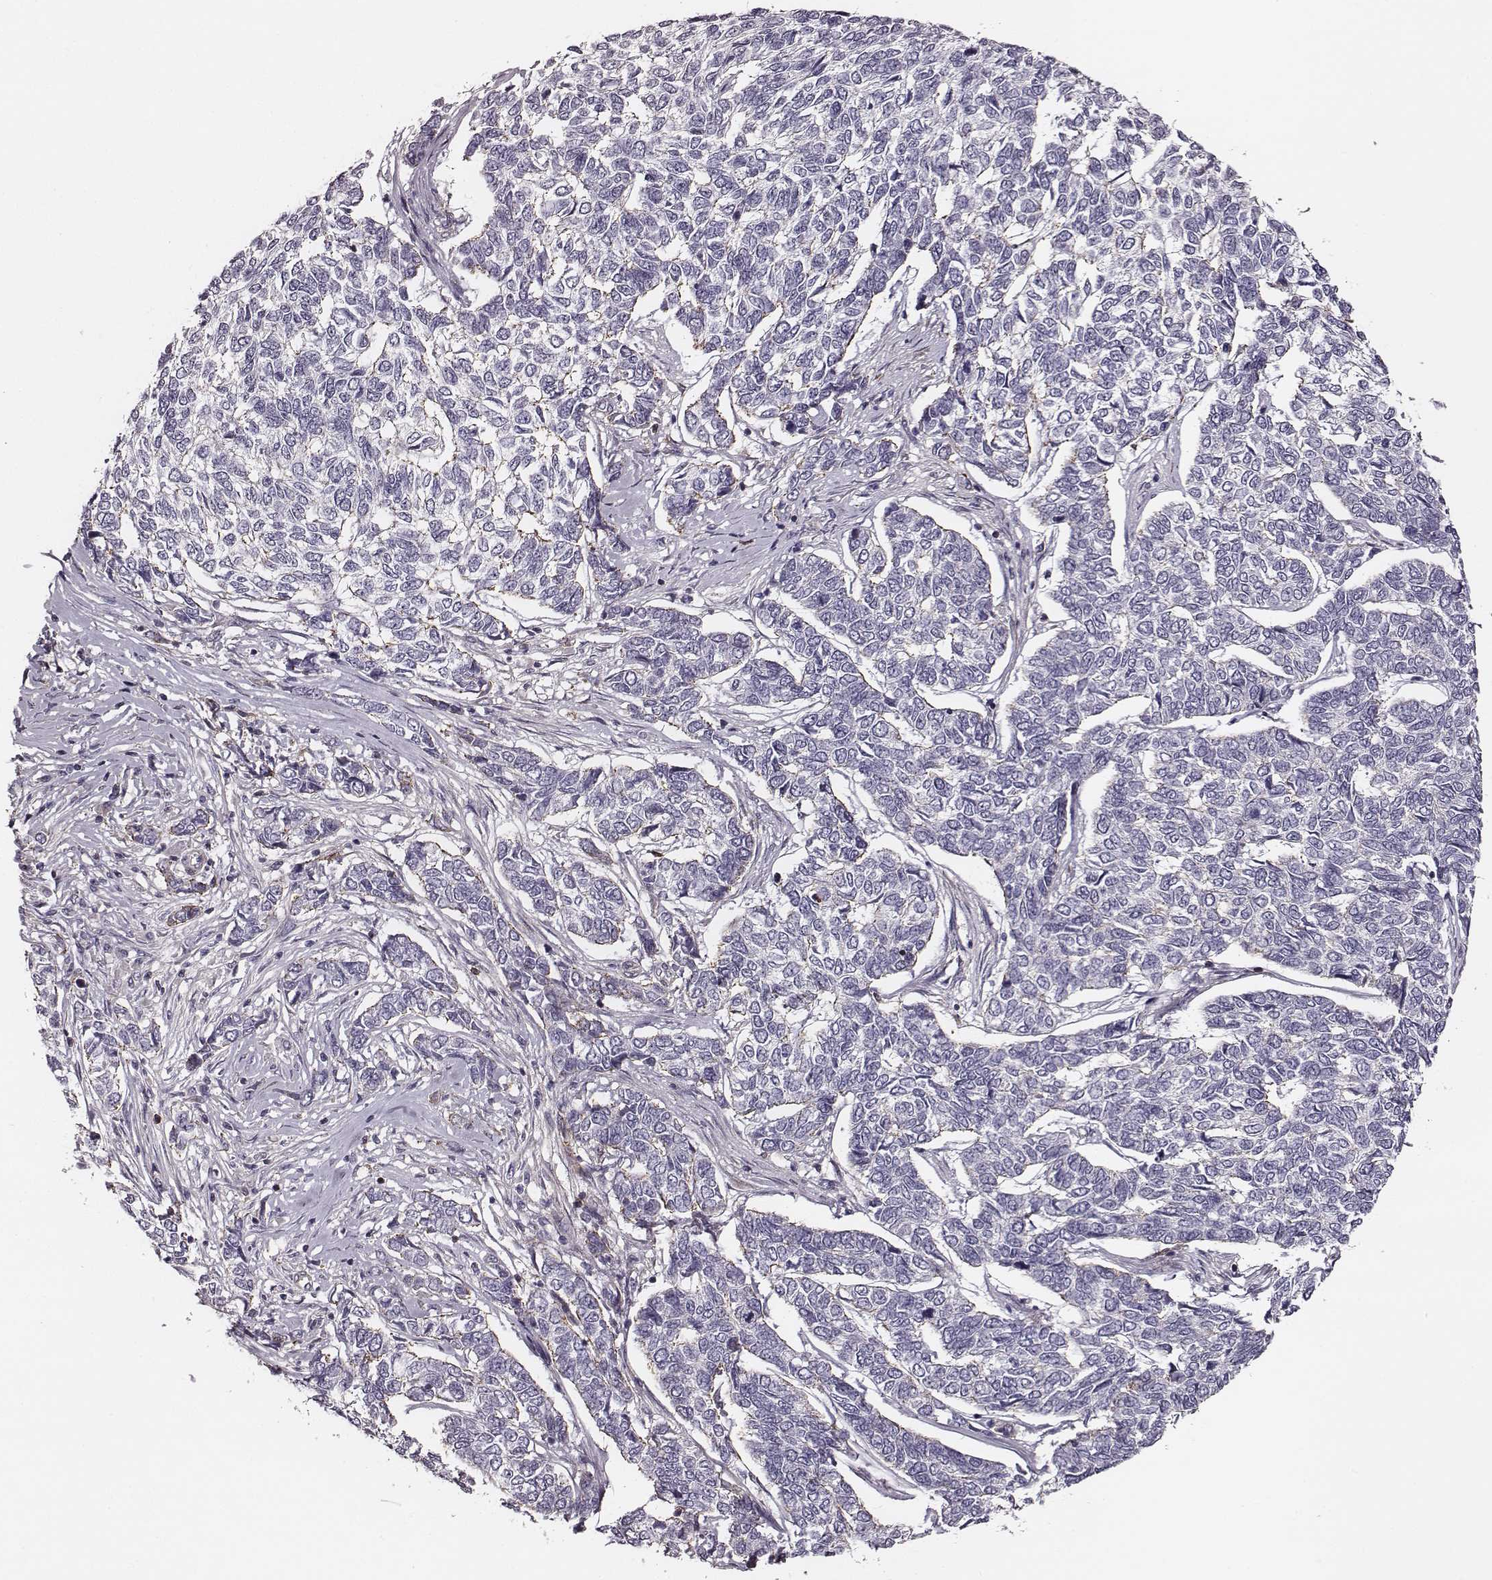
{"staining": {"intensity": "negative", "quantity": "none", "location": "none"}, "tissue": "skin cancer", "cell_type": "Tumor cells", "image_type": "cancer", "snomed": [{"axis": "morphology", "description": "Basal cell carcinoma"}, {"axis": "topography", "description": "Skin"}], "caption": "This is a photomicrograph of immunohistochemistry staining of skin basal cell carcinoma, which shows no positivity in tumor cells.", "gene": "ZYX", "patient": {"sex": "female", "age": 65}}